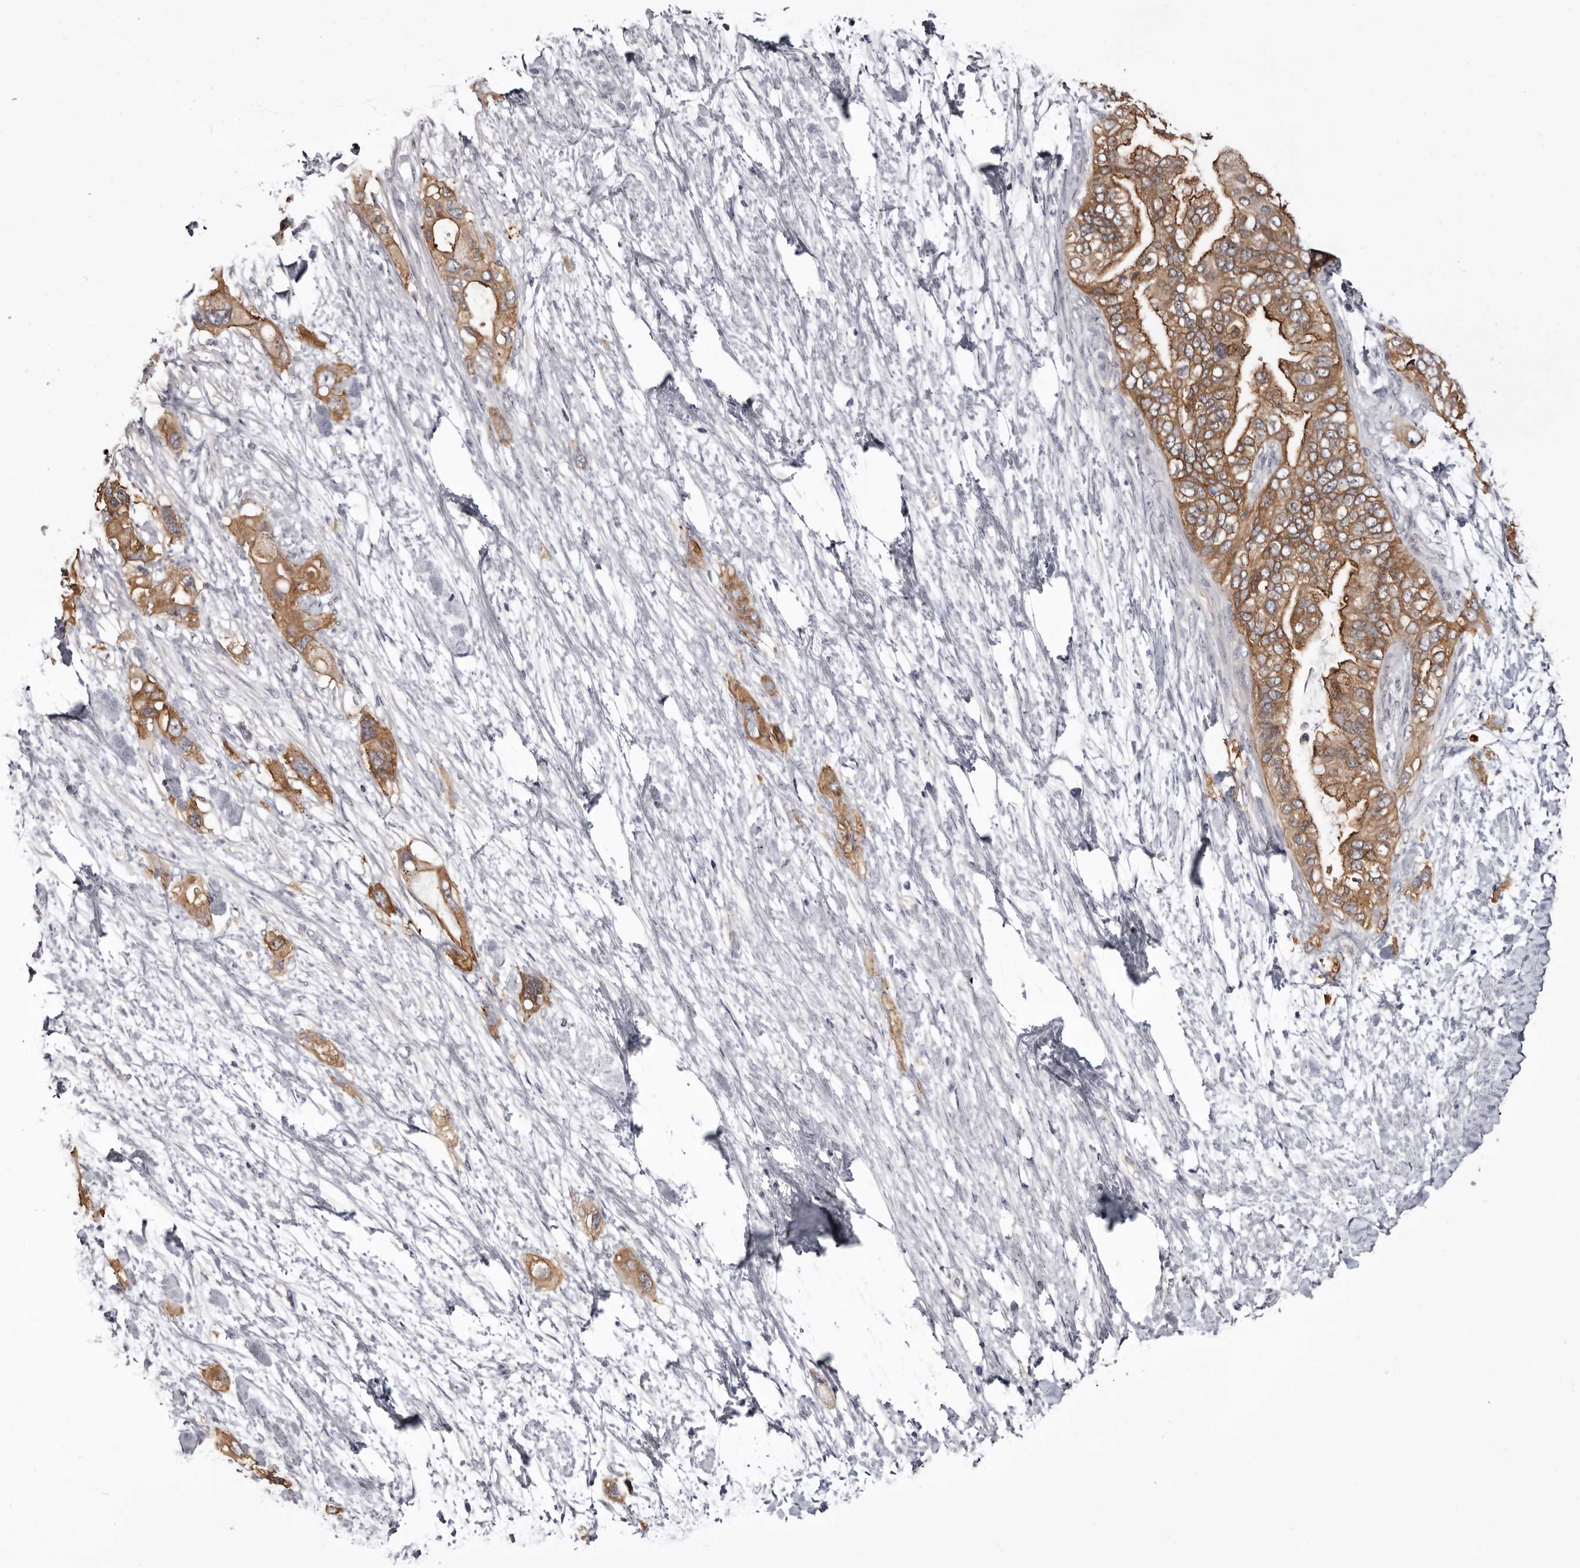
{"staining": {"intensity": "moderate", "quantity": ">75%", "location": "cytoplasmic/membranous"}, "tissue": "pancreatic cancer", "cell_type": "Tumor cells", "image_type": "cancer", "snomed": [{"axis": "morphology", "description": "Adenocarcinoma, NOS"}, {"axis": "topography", "description": "Pancreas"}], "caption": "Immunohistochemical staining of pancreatic cancer displays medium levels of moderate cytoplasmic/membranous protein expression in approximately >75% of tumor cells. (DAB (3,3'-diaminobenzidine) = brown stain, brightfield microscopy at high magnification).", "gene": "LAD1", "patient": {"sex": "female", "age": 56}}